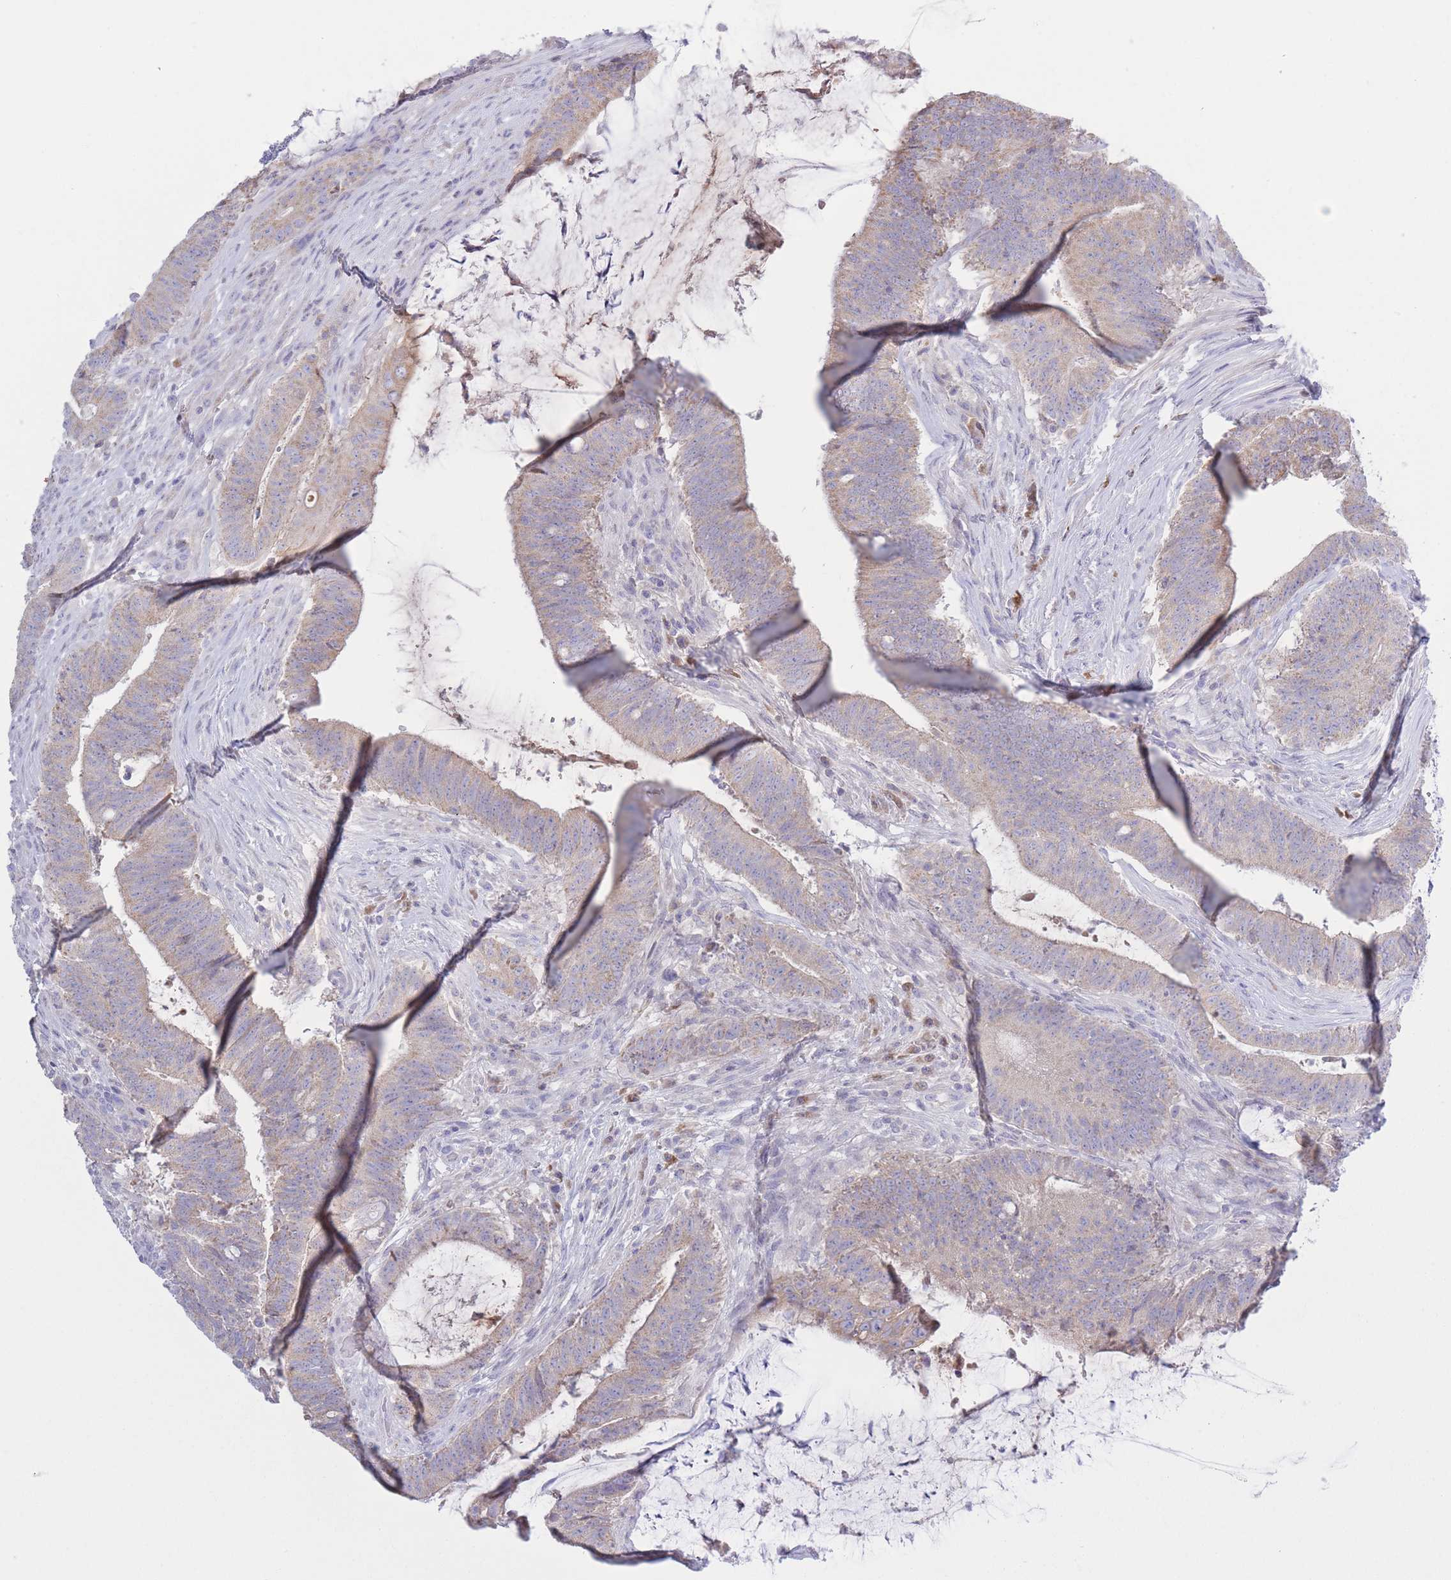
{"staining": {"intensity": "weak", "quantity": "25%-75%", "location": "cytoplasmic/membranous"}, "tissue": "colorectal cancer", "cell_type": "Tumor cells", "image_type": "cancer", "snomed": [{"axis": "morphology", "description": "Adenocarcinoma, NOS"}, {"axis": "topography", "description": "Colon"}], "caption": "The photomicrograph displays immunohistochemical staining of colorectal cancer (adenocarcinoma). There is weak cytoplasmic/membranous expression is appreciated in approximately 25%-75% of tumor cells.", "gene": "NANP", "patient": {"sex": "female", "age": 43}}